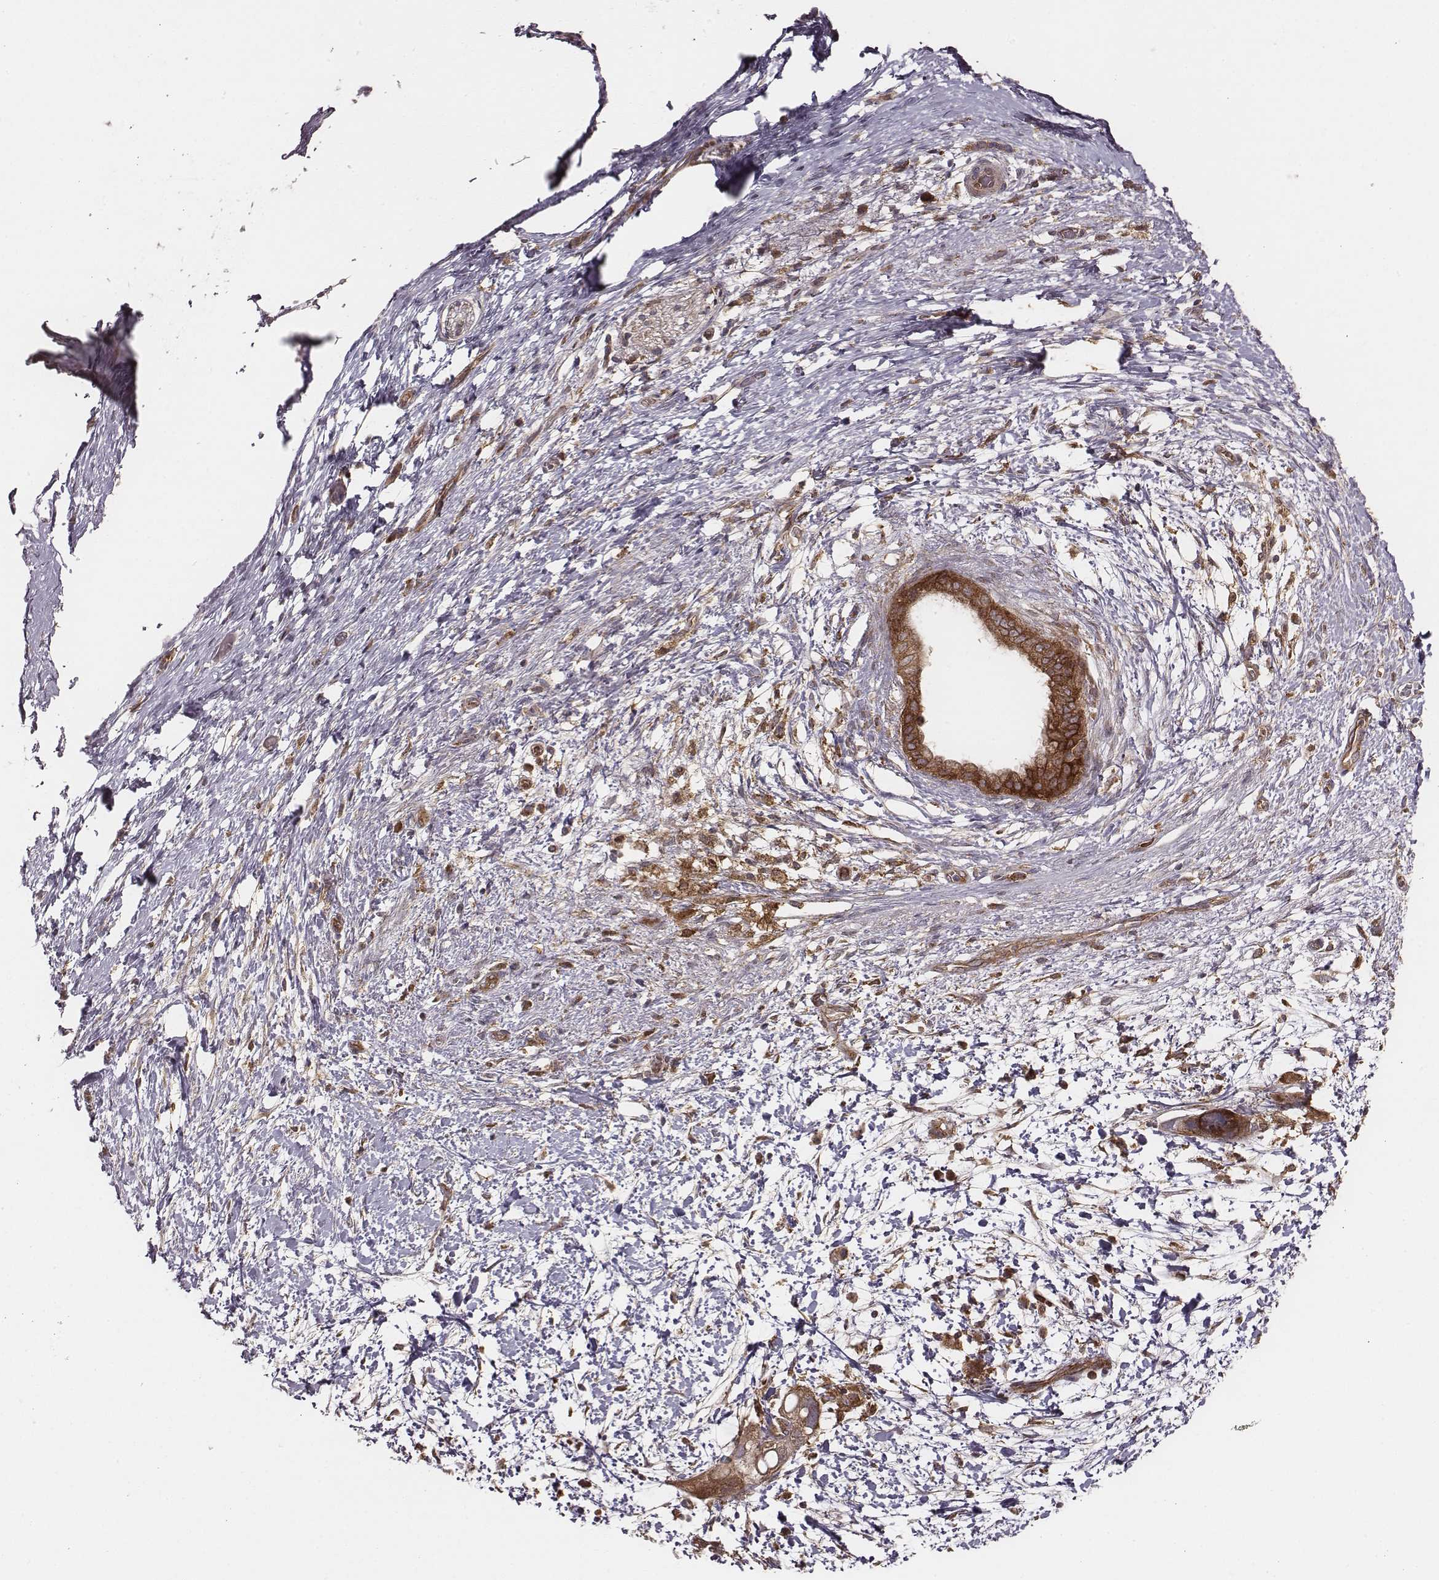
{"staining": {"intensity": "strong", "quantity": ">75%", "location": "cytoplasmic/membranous"}, "tissue": "pancreatic cancer", "cell_type": "Tumor cells", "image_type": "cancer", "snomed": [{"axis": "morphology", "description": "Adenocarcinoma, NOS"}, {"axis": "topography", "description": "Pancreas"}], "caption": "Adenocarcinoma (pancreatic) was stained to show a protein in brown. There is high levels of strong cytoplasmic/membranous expression in approximately >75% of tumor cells.", "gene": "VPS26A", "patient": {"sex": "female", "age": 72}}